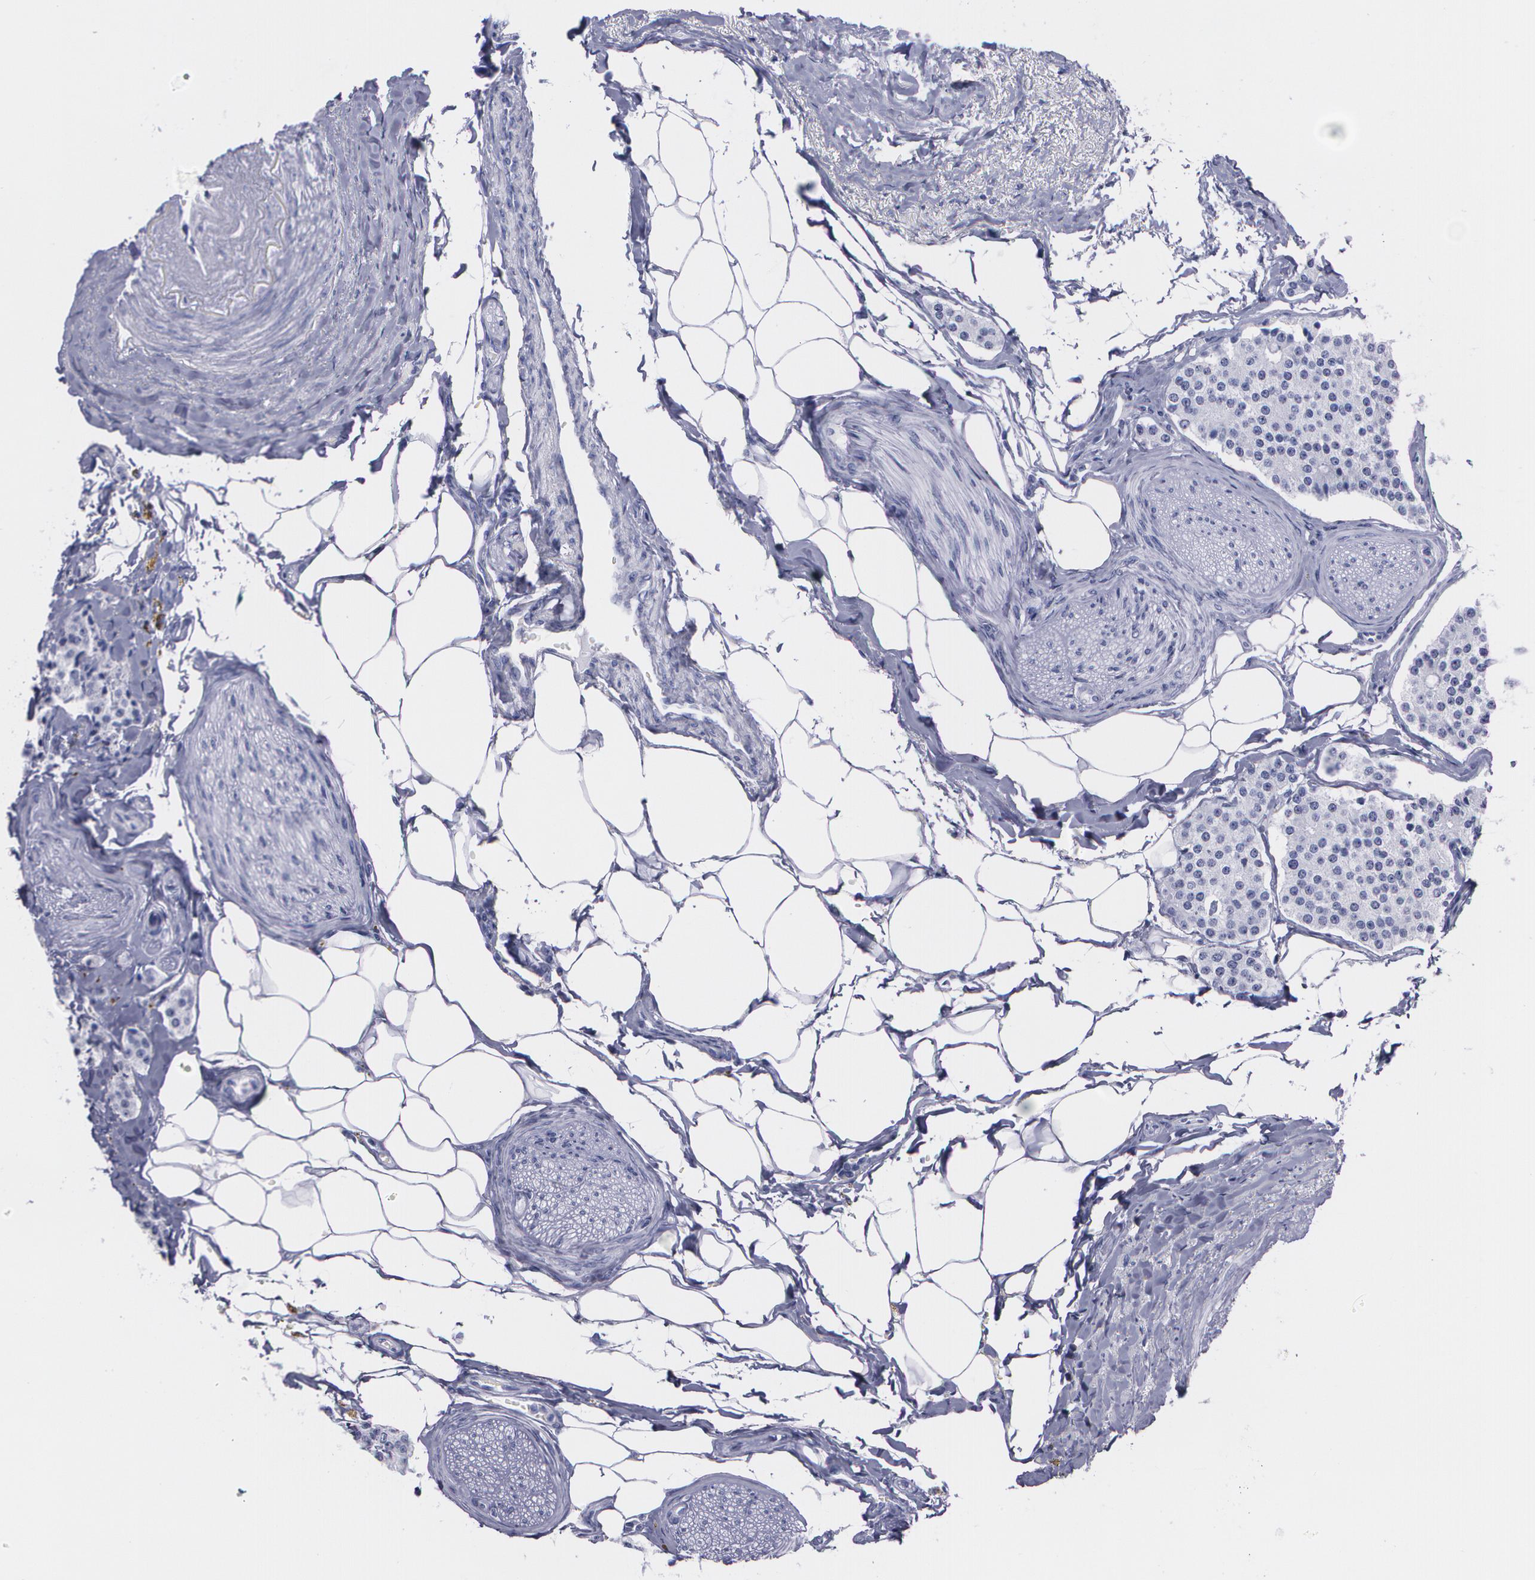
{"staining": {"intensity": "negative", "quantity": "none", "location": "none"}, "tissue": "carcinoid", "cell_type": "Tumor cells", "image_type": "cancer", "snomed": [{"axis": "morphology", "description": "Carcinoid, malignant, NOS"}, {"axis": "topography", "description": "Colon"}], "caption": "High power microscopy photomicrograph of an immunohistochemistry (IHC) image of carcinoid (malignant), revealing no significant staining in tumor cells.", "gene": "TP53", "patient": {"sex": "female", "age": 61}}